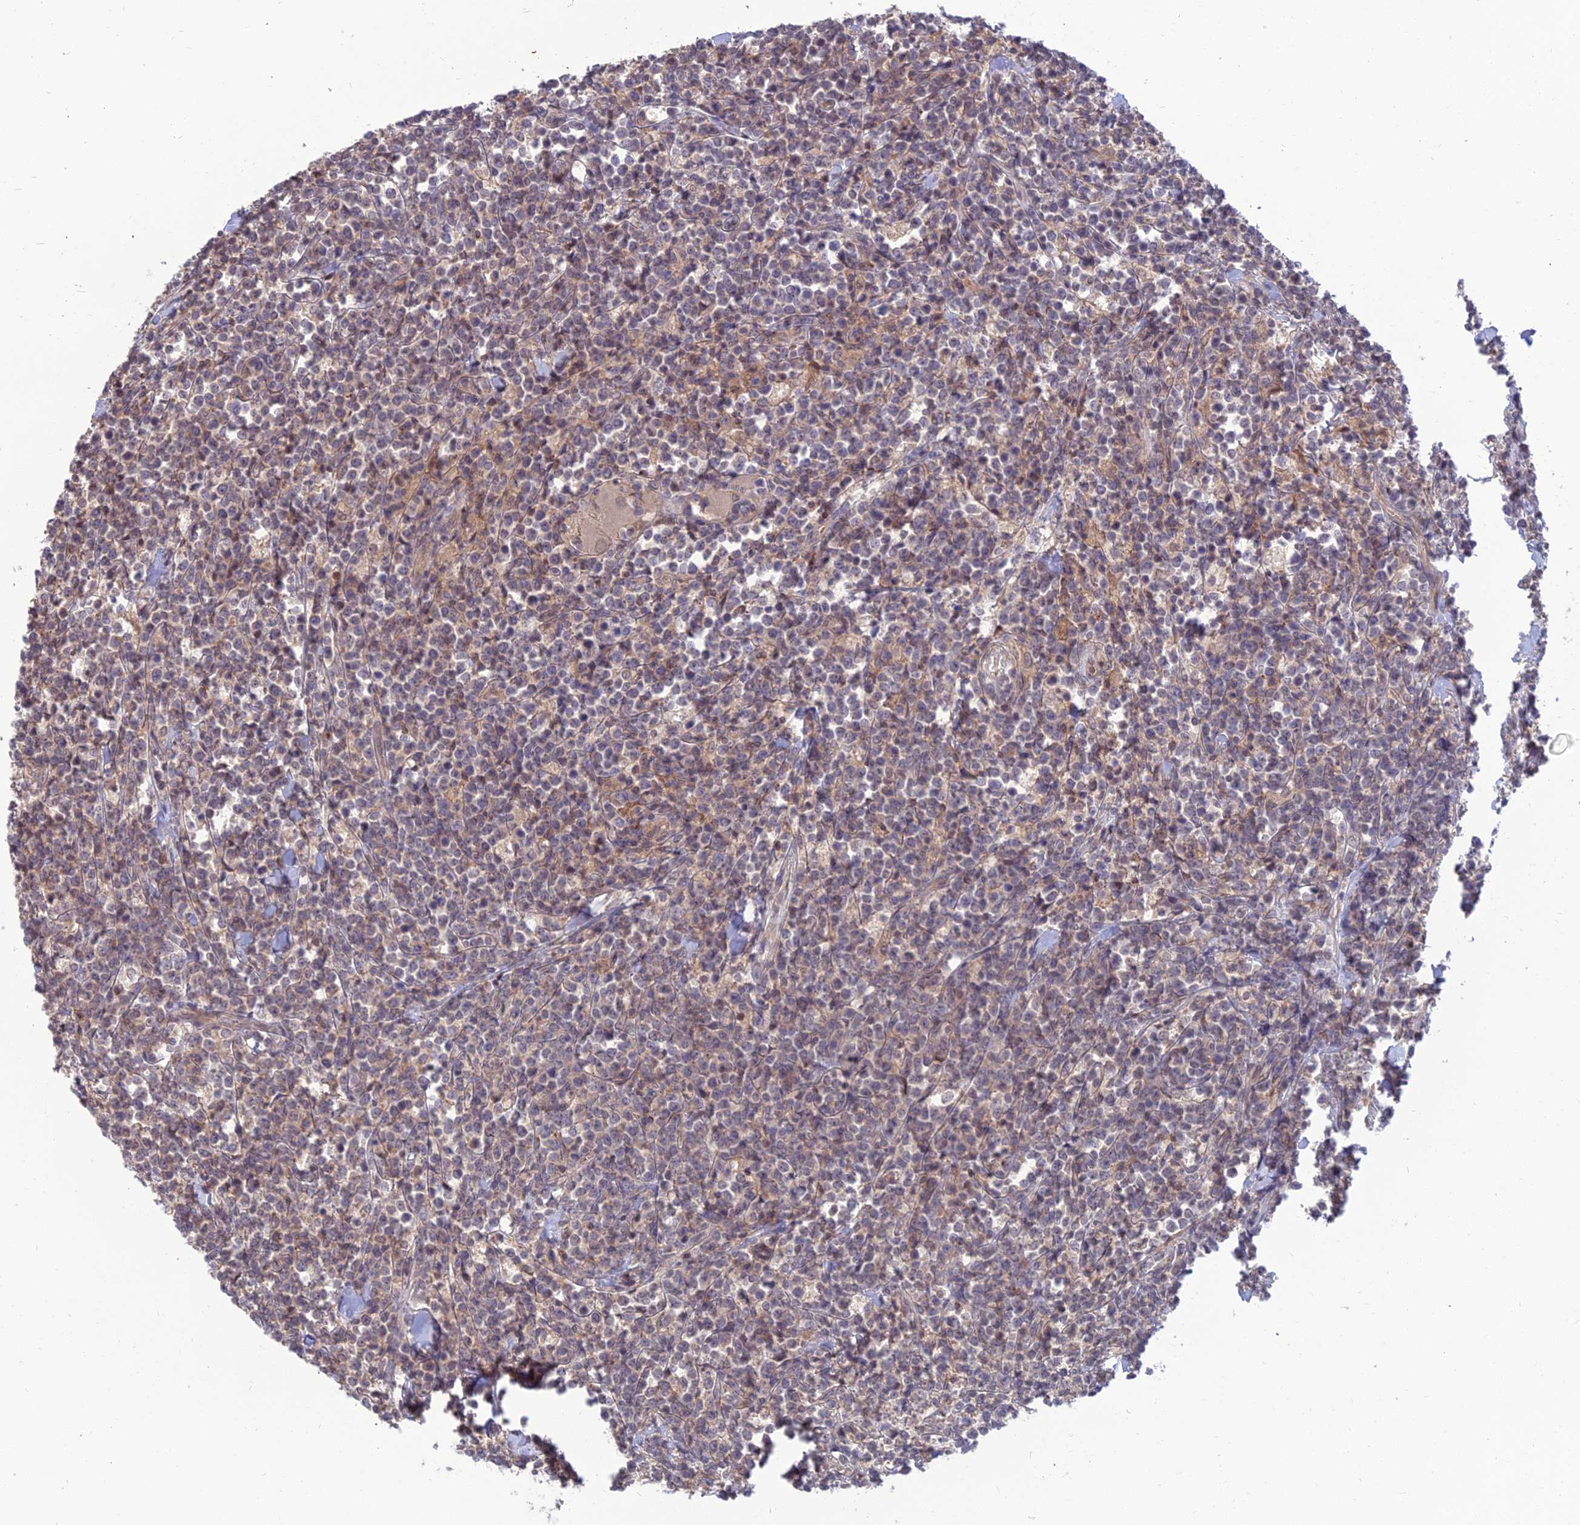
{"staining": {"intensity": "weak", "quantity": "25%-75%", "location": "cytoplasmic/membranous"}, "tissue": "lymphoma", "cell_type": "Tumor cells", "image_type": "cancer", "snomed": [{"axis": "morphology", "description": "Malignant lymphoma, non-Hodgkin's type, High grade"}, {"axis": "topography", "description": "Small intestine"}], "caption": "Immunohistochemistry micrograph of malignant lymphoma, non-Hodgkin's type (high-grade) stained for a protein (brown), which exhibits low levels of weak cytoplasmic/membranous positivity in about 25%-75% of tumor cells.", "gene": "OPA3", "patient": {"sex": "male", "age": 8}}